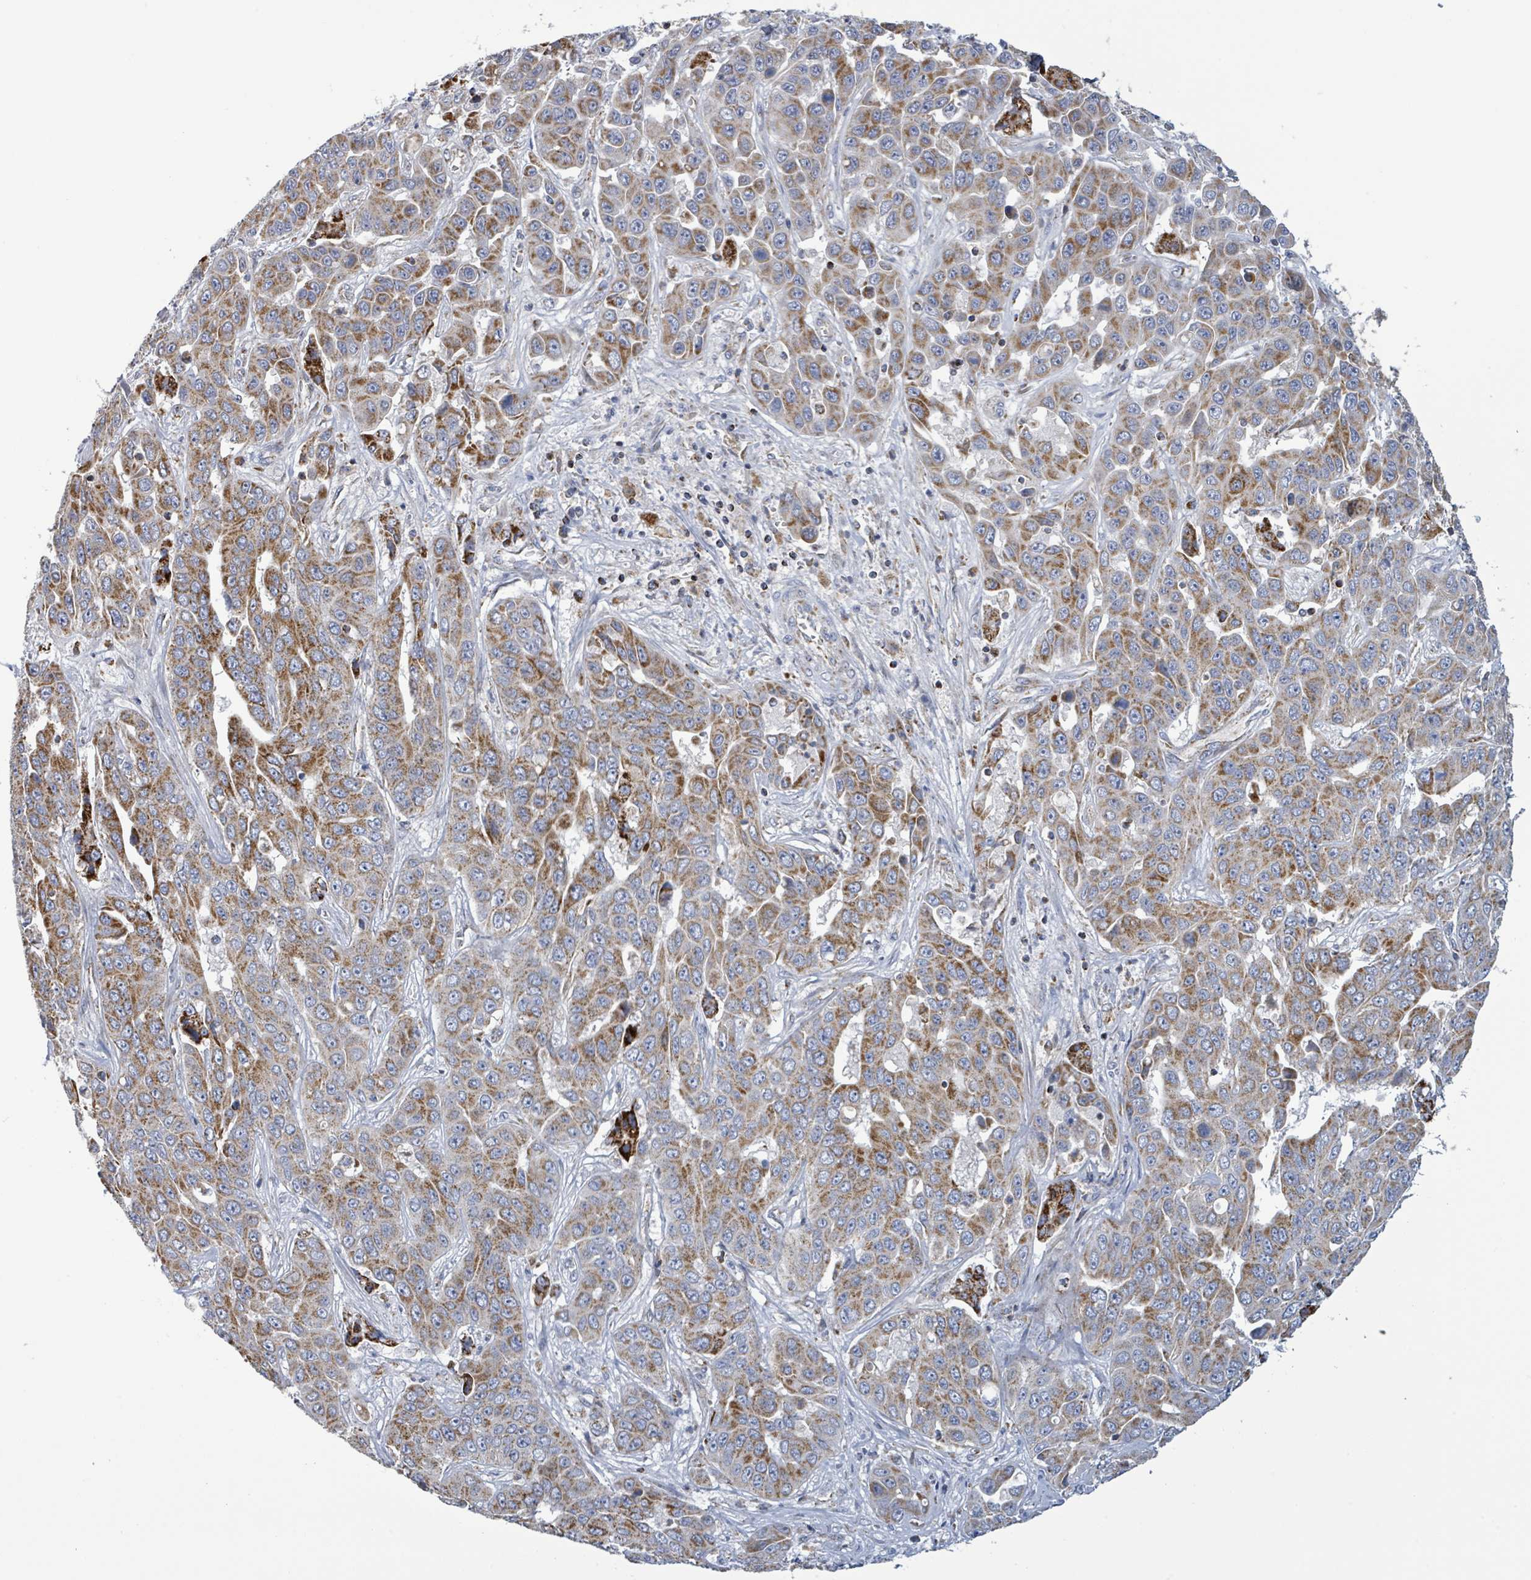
{"staining": {"intensity": "moderate", "quantity": ">75%", "location": "cytoplasmic/membranous"}, "tissue": "liver cancer", "cell_type": "Tumor cells", "image_type": "cancer", "snomed": [{"axis": "morphology", "description": "Cholangiocarcinoma"}, {"axis": "topography", "description": "Liver"}], "caption": "Immunohistochemistry (IHC) of liver cholangiocarcinoma demonstrates medium levels of moderate cytoplasmic/membranous staining in approximately >75% of tumor cells. Nuclei are stained in blue.", "gene": "SUCLG2", "patient": {"sex": "female", "age": 52}}